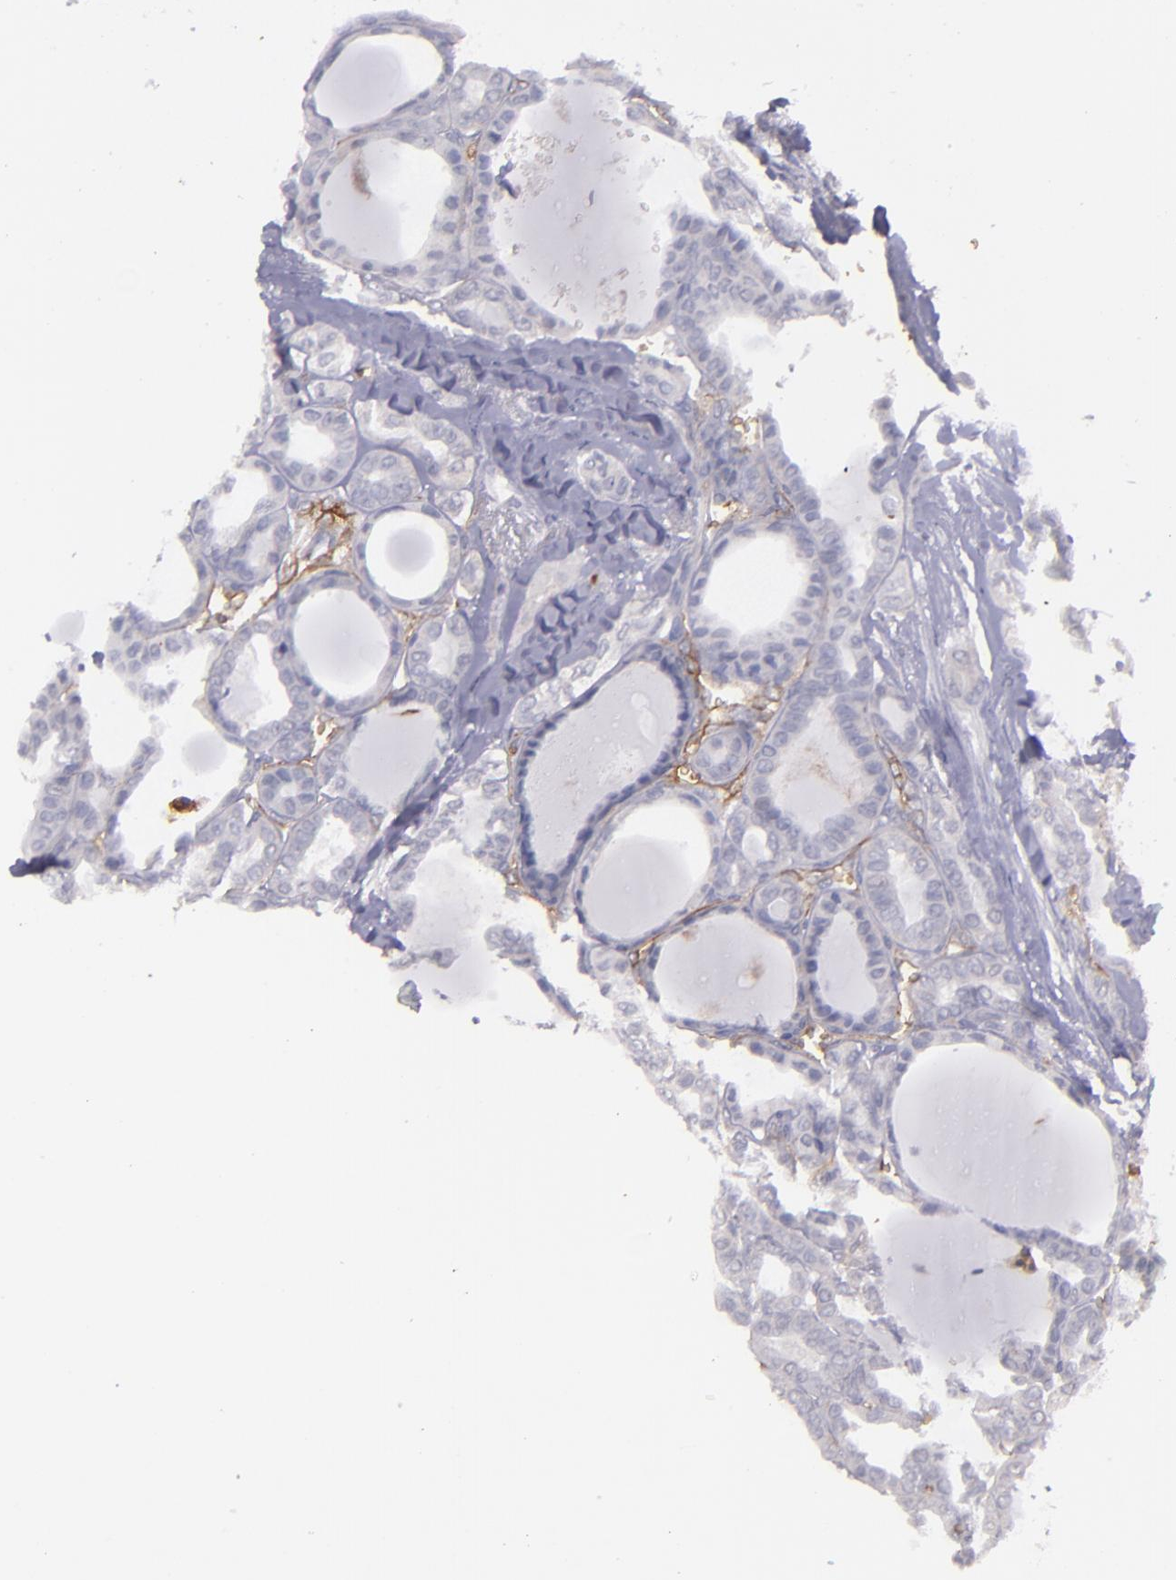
{"staining": {"intensity": "negative", "quantity": "none", "location": "none"}, "tissue": "thyroid cancer", "cell_type": "Tumor cells", "image_type": "cancer", "snomed": [{"axis": "morphology", "description": "Carcinoma, NOS"}, {"axis": "topography", "description": "Thyroid gland"}], "caption": "Immunohistochemistry image of neoplastic tissue: human thyroid carcinoma stained with DAB shows no significant protein positivity in tumor cells.", "gene": "ACE", "patient": {"sex": "female", "age": 91}}